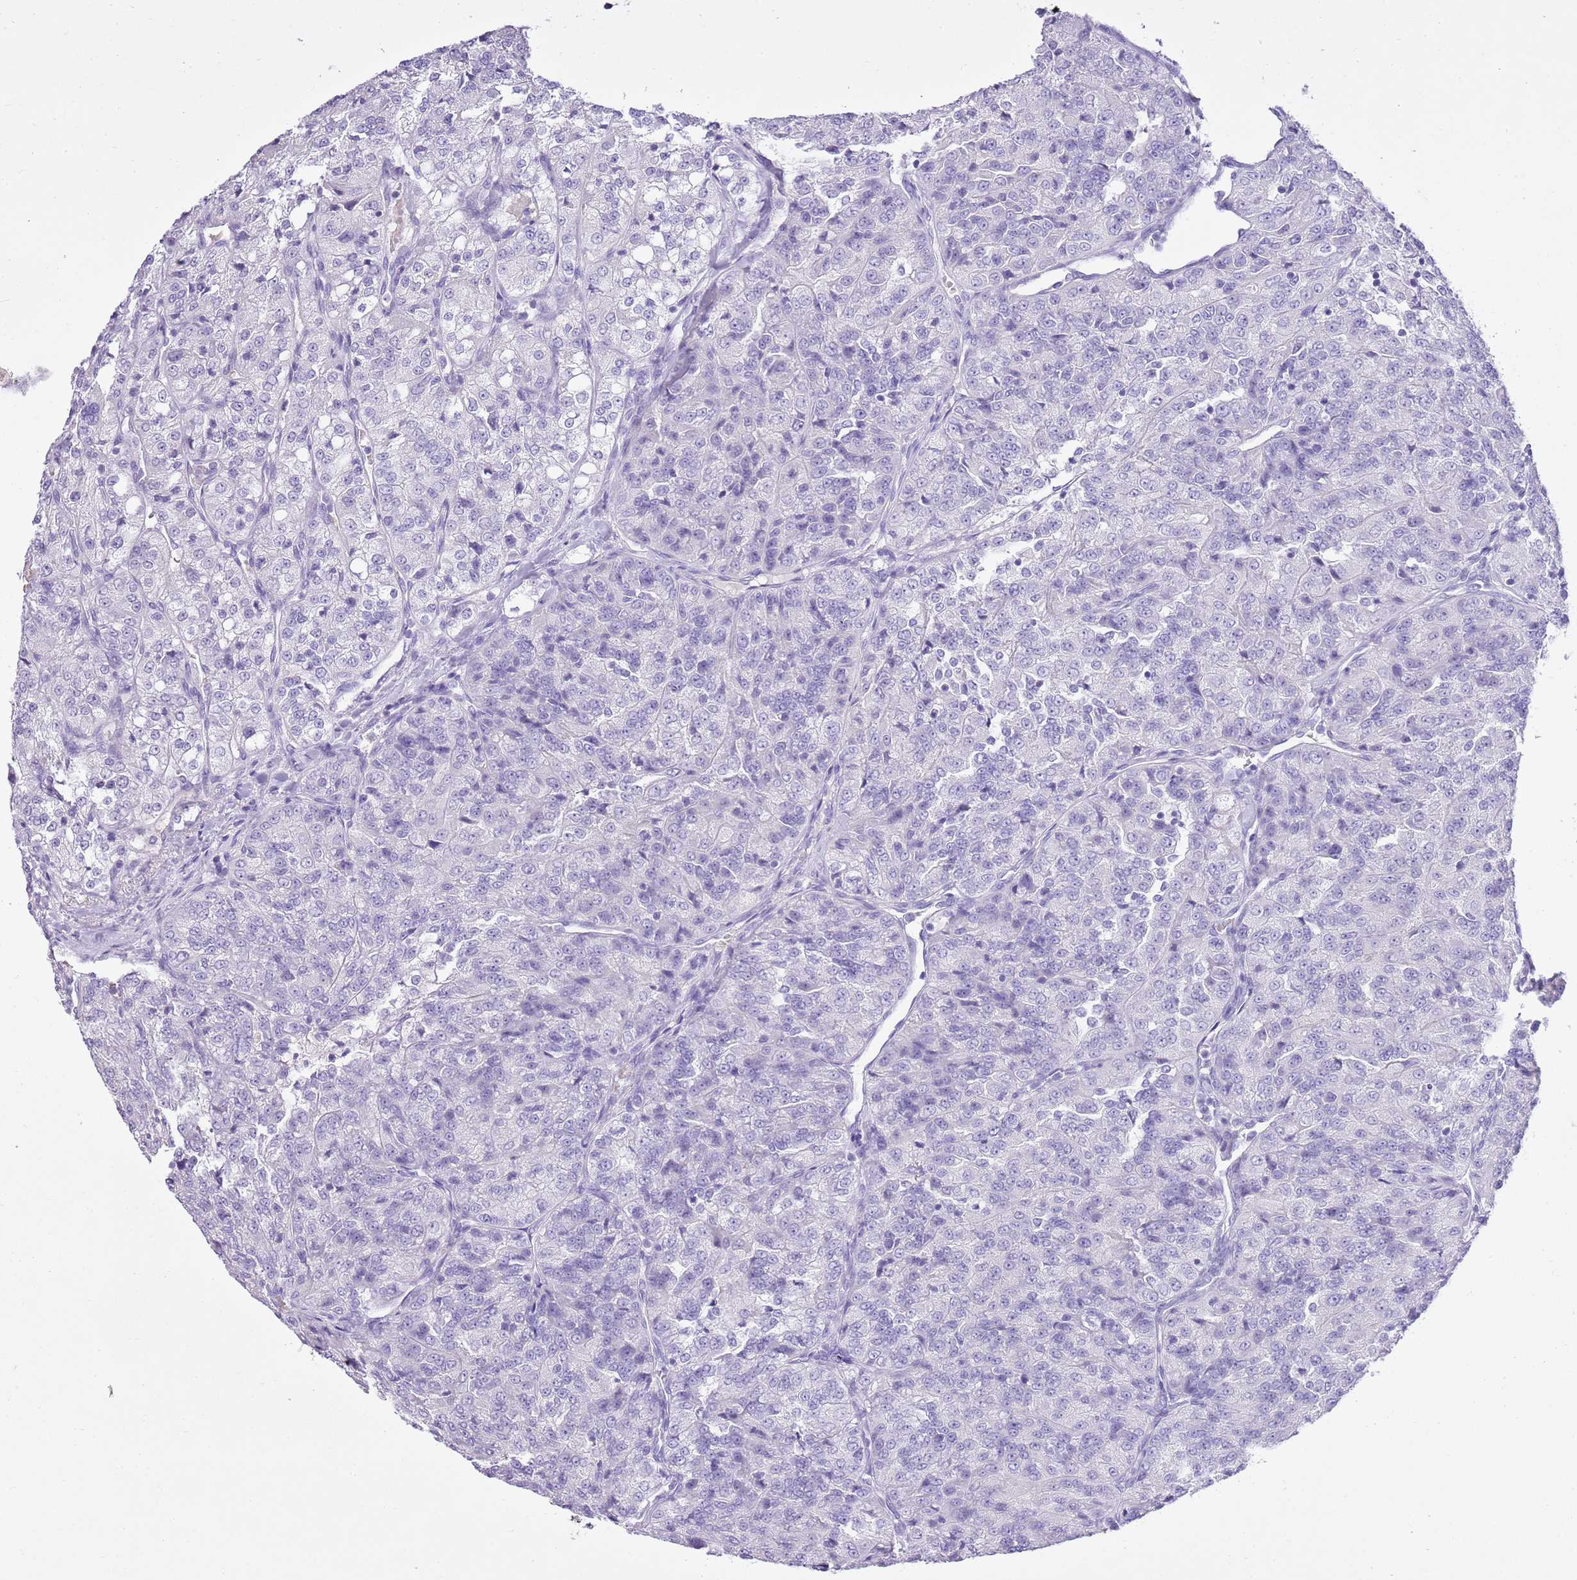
{"staining": {"intensity": "negative", "quantity": "none", "location": "none"}, "tissue": "renal cancer", "cell_type": "Tumor cells", "image_type": "cancer", "snomed": [{"axis": "morphology", "description": "Adenocarcinoma, NOS"}, {"axis": "topography", "description": "Kidney"}], "caption": "An image of human renal cancer (adenocarcinoma) is negative for staining in tumor cells.", "gene": "XPO7", "patient": {"sex": "female", "age": 63}}